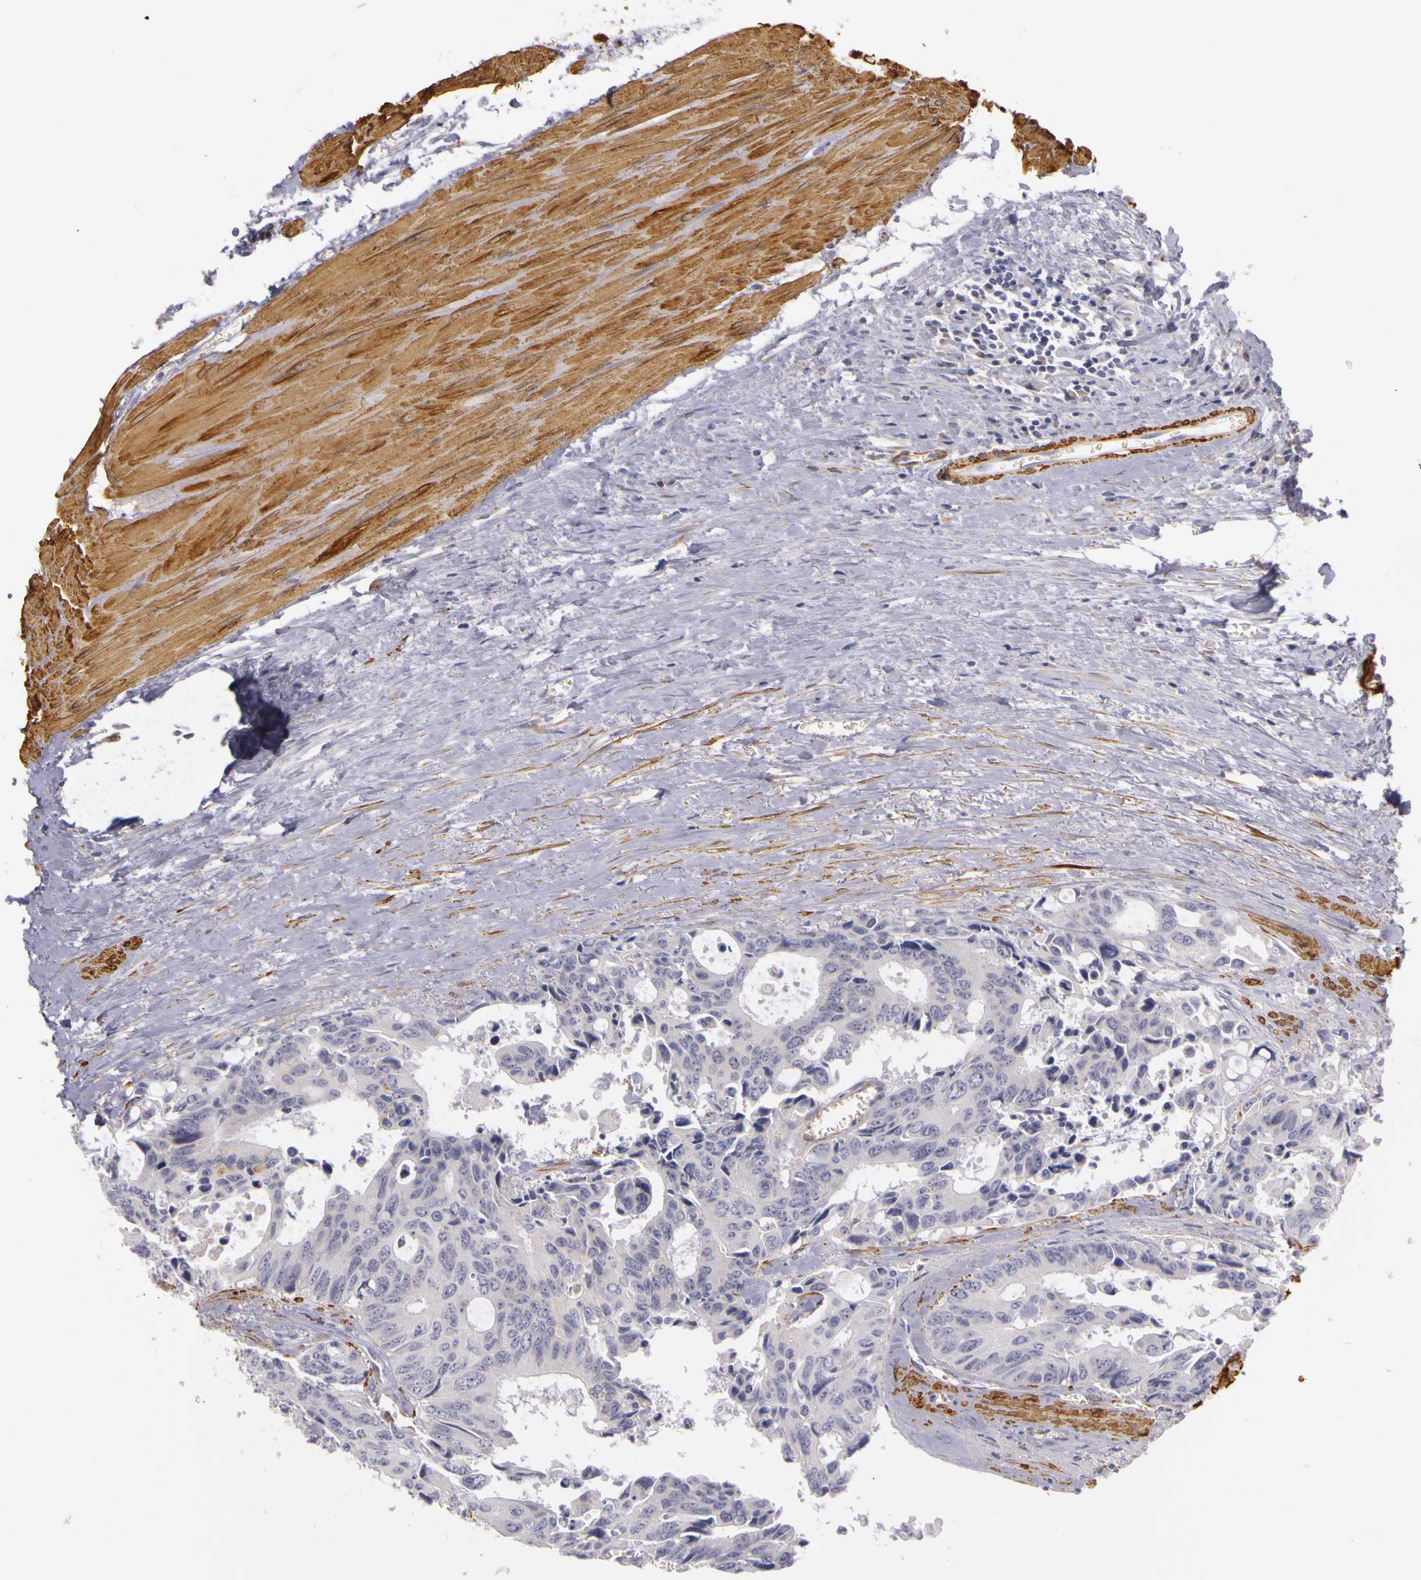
{"staining": {"intensity": "negative", "quantity": "none", "location": "none"}, "tissue": "colorectal cancer", "cell_type": "Tumor cells", "image_type": "cancer", "snomed": [{"axis": "morphology", "description": "Adenocarcinoma, NOS"}, {"axis": "topography", "description": "Rectum"}], "caption": "Immunohistochemistry (IHC) of human colorectal cancer demonstrates no positivity in tumor cells. (Brightfield microscopy of DAB (3,3'-diaminobenzidine) IHC at high magnification).", "gene": "CNTN2", "patient": {"sex": "male", "age": 76}}